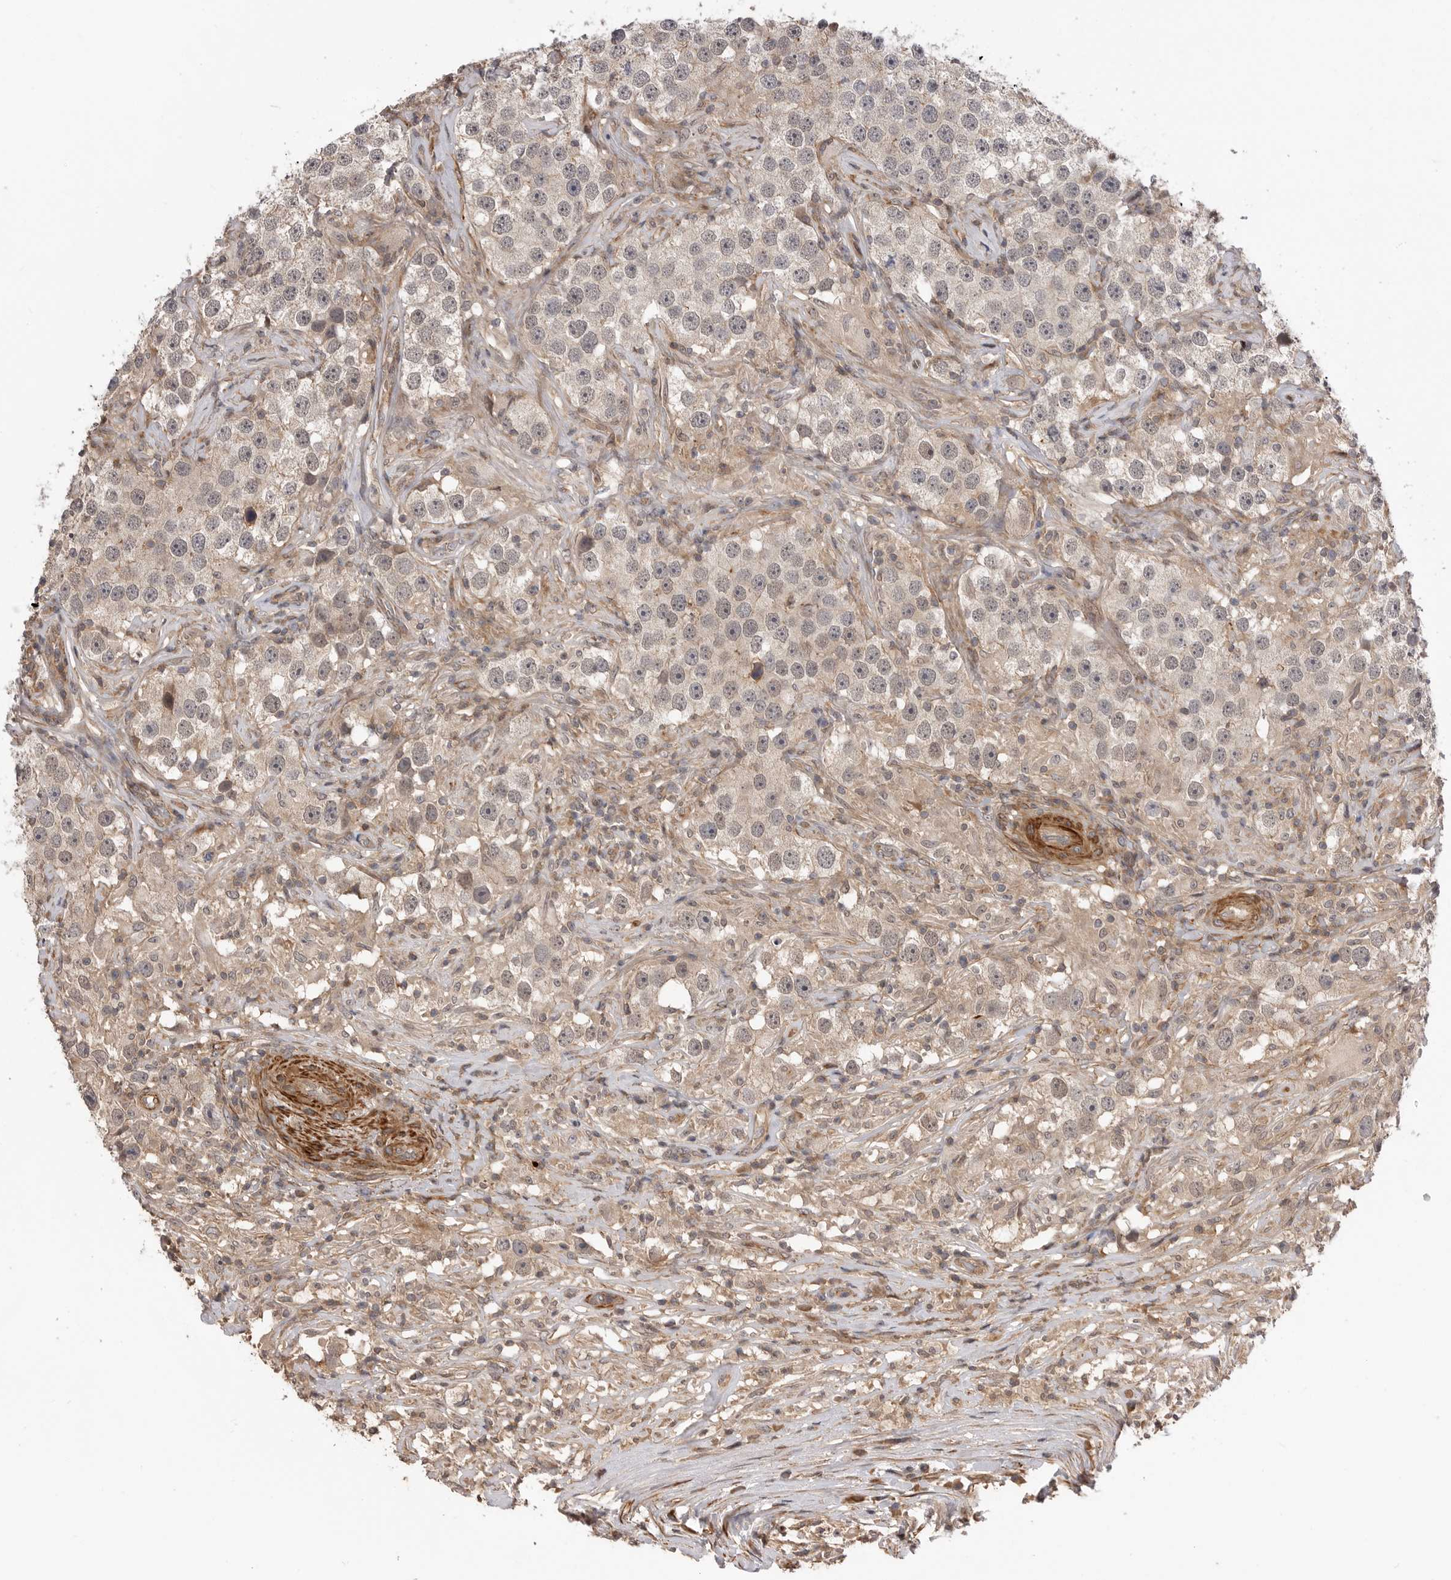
{"staining": {"intensity": "weak", "quantity": "<25%", "location": "cytoplasmic/membranous"}, "tissue": "testis cancer", "cell_type": "Tumor cells", "image_type": "cancer", "snomed": [{"axis": "morphology", "description": "Seminoma, NOS"}, {"axis": "topography", "description": "Testis"}], "caption": "Seminoma (testis) stained for a protein using IHC exhibits no positivity tumor cells.", "gene": "TRIM56", "patient": {"sex": "male", "age": 49}}